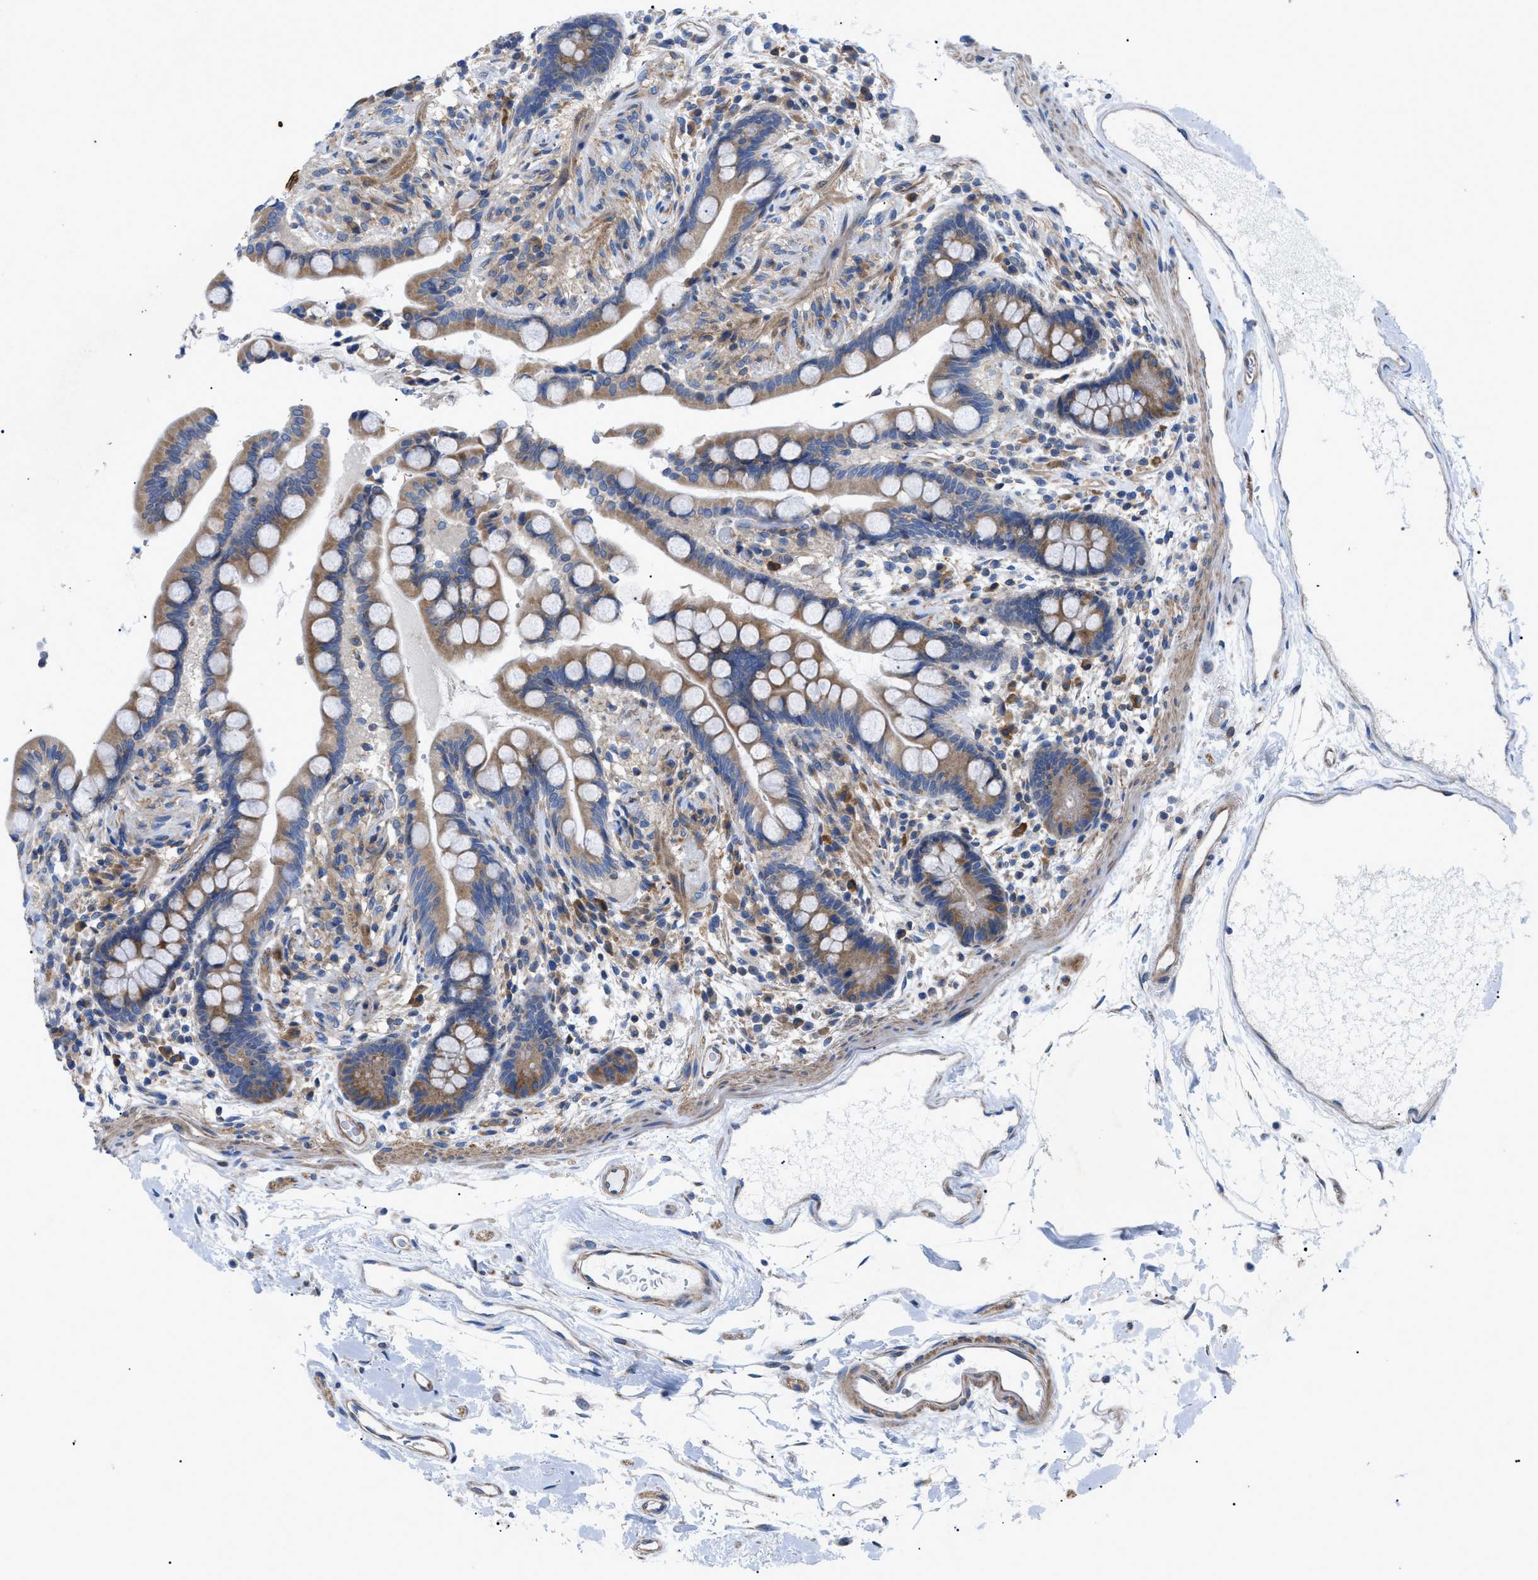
{"staining": {"intensity": "negative", "quantity": "none", "location": "none"}, "tissue": "colon", "cell_type": "Endothelial cells", "image_type": "normal", "snomed": [{"axis": "morphology", "description": "Normal tissue, NOS"}, {"axis": "topography", "description": "Colon"}], "caption": "Immunohistochemistry (IHC) of benign human colon demonstrates no positivity in endothelial cells.", "gene": "HSPB8", "patient": {"sex": "male", "age": 73}}